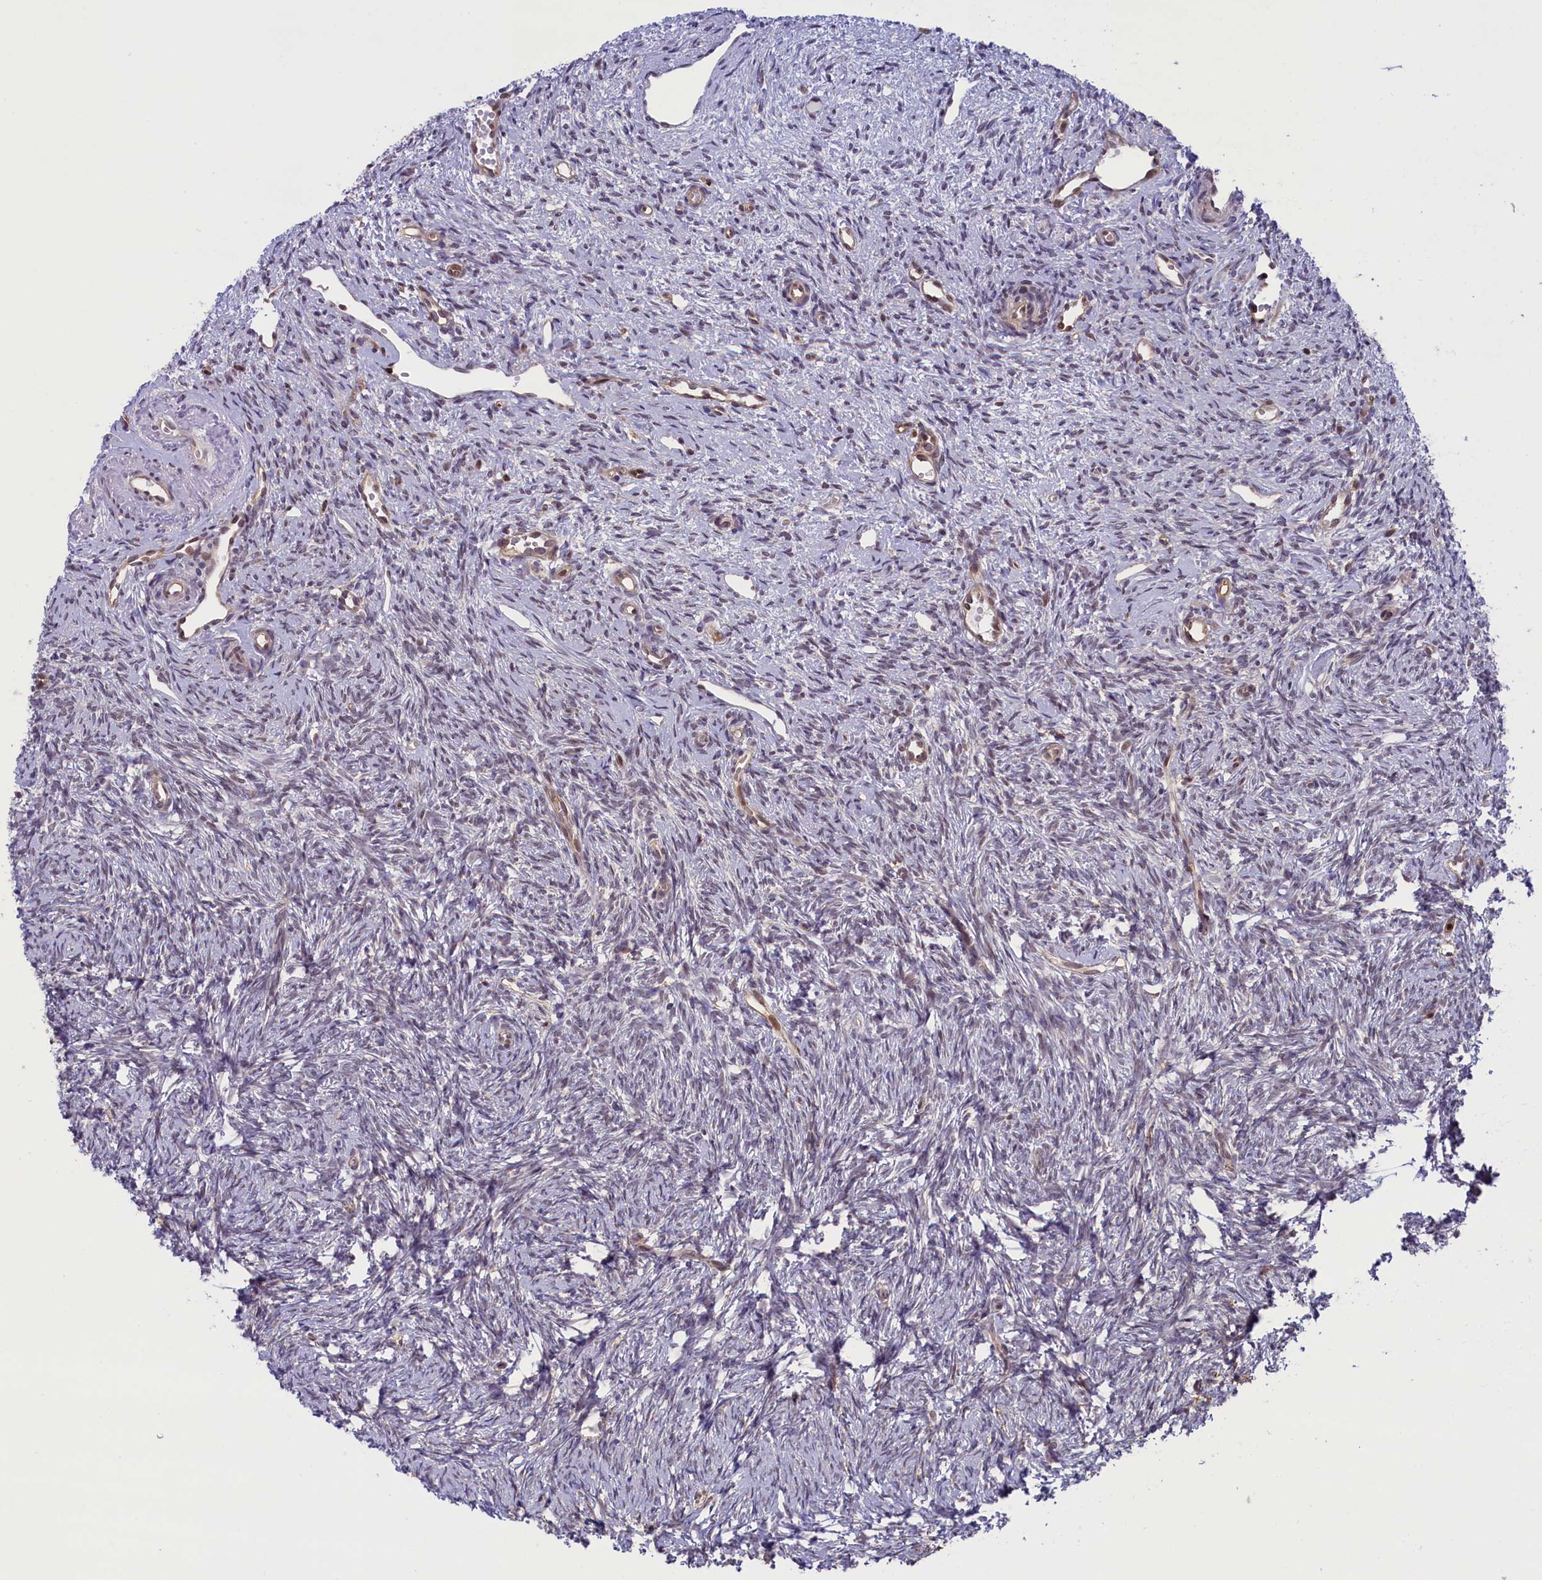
{"staining": {"intensity": "weak", "quantity": ">75%", "location": "nuclear"}, "tissue": "ovary", "cell_type": "Follicle cells", "image_type": "normal", "snomed": [{"axis": "morphology", "description": "Normal tissue, NOS"}, {"axis": "topography", "description": "Ovary"}], "caption": "A high-resolution micrograph shows immunohistochemistry staining of benign ovary, which reveals weak nuclear expression in approximately >75% of follicle cells.", "gene": "FCHO1", "patient": {"sex": "female", "age": 51}}